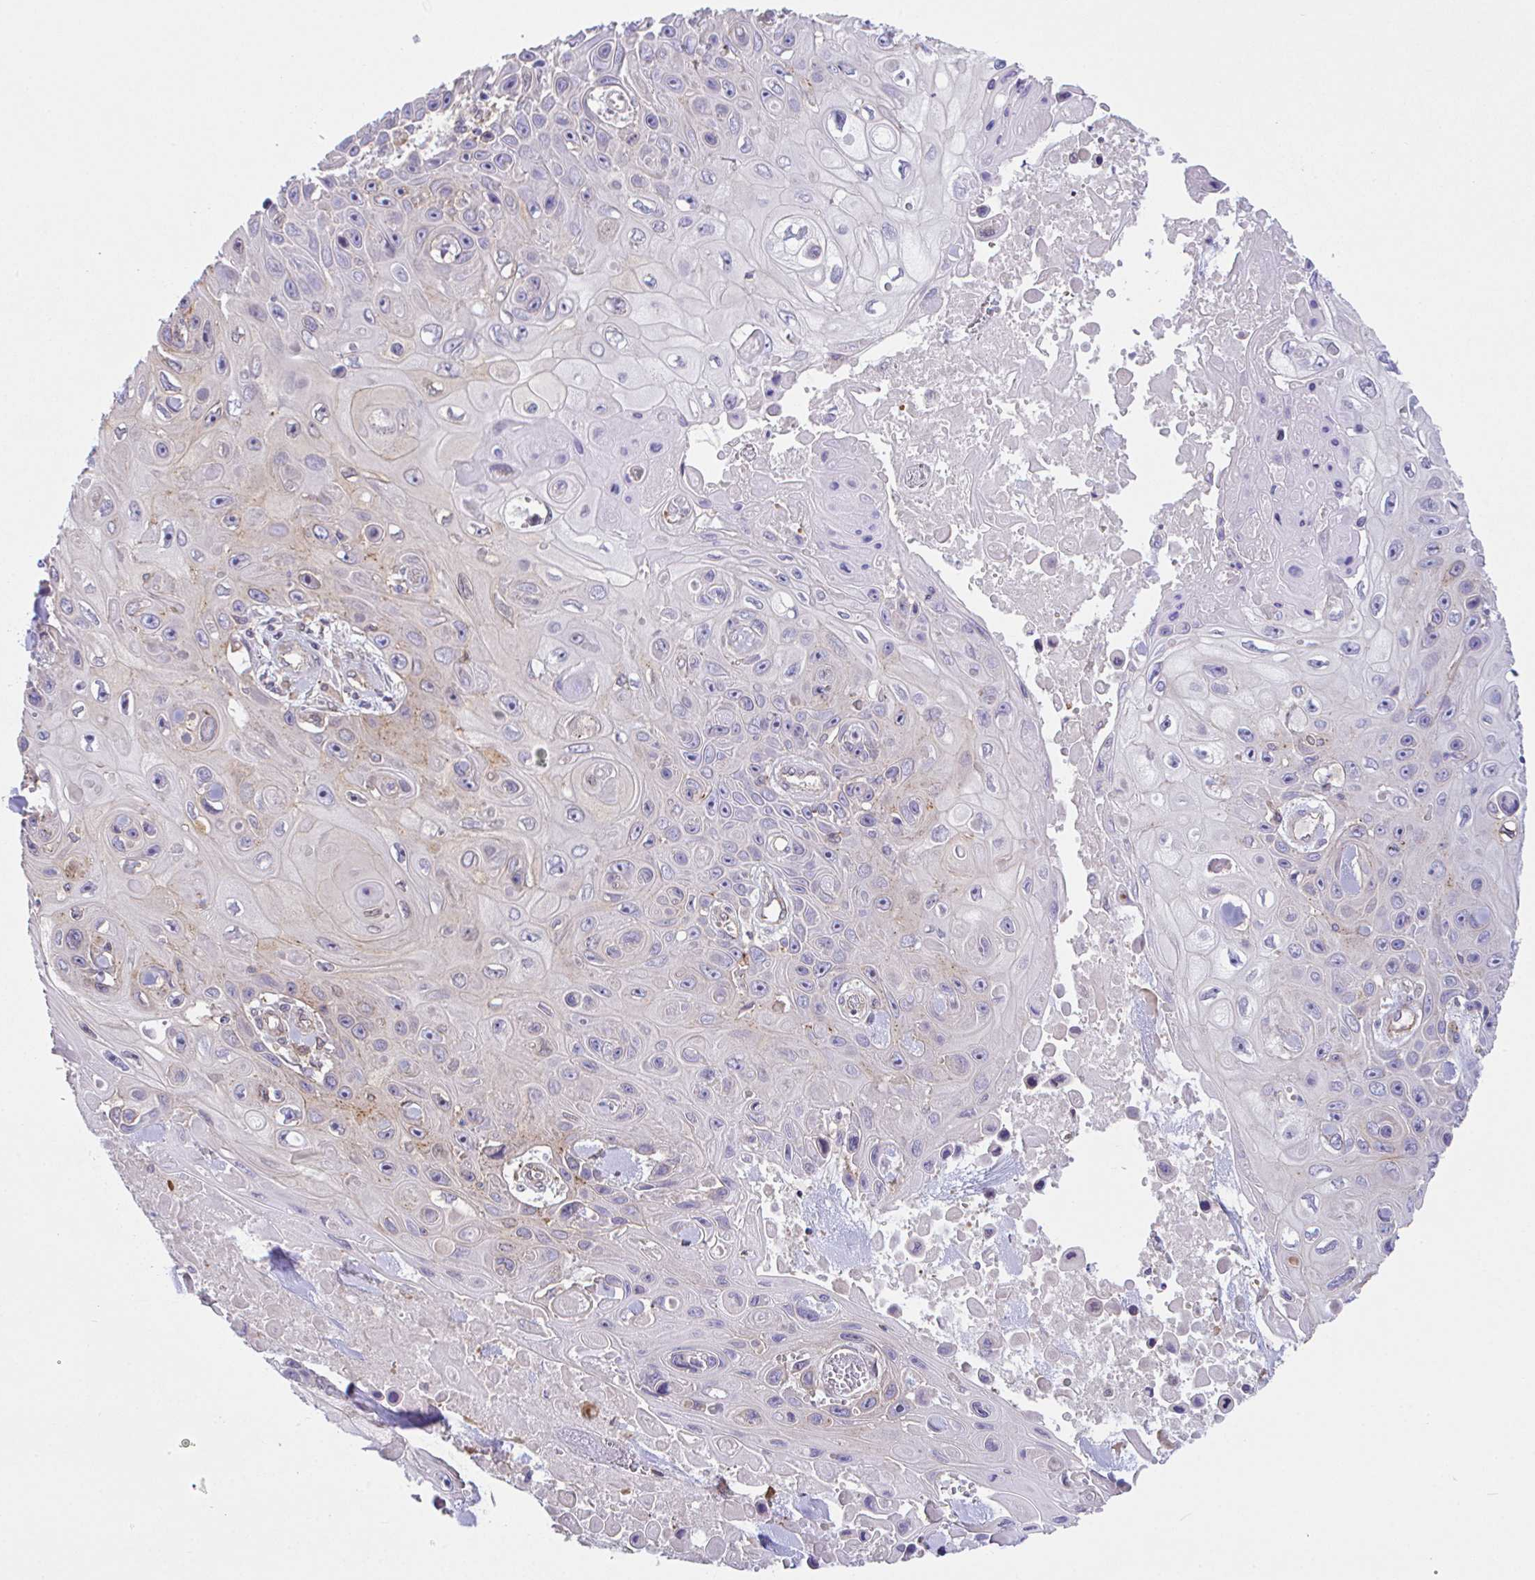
{"staining": {"intensity": "negative", "quantity": "none", "location": "none"}, "tissue": "skin cancer", "cell_type": "Tumor cells", "image_type": "cancer", "snomed": [{"axis": "morphology", "description": "Squamous cell carcinoma, NOS"}, {"axis": "topography", "description": "Skin"}], "caption": "Squamous cell carcinoma (skin) was stained to show a protein in brown. There is no significant staining in tumor cells.", "gene": "ZBED3", "patient": {"sex": "male", "age": 82}}